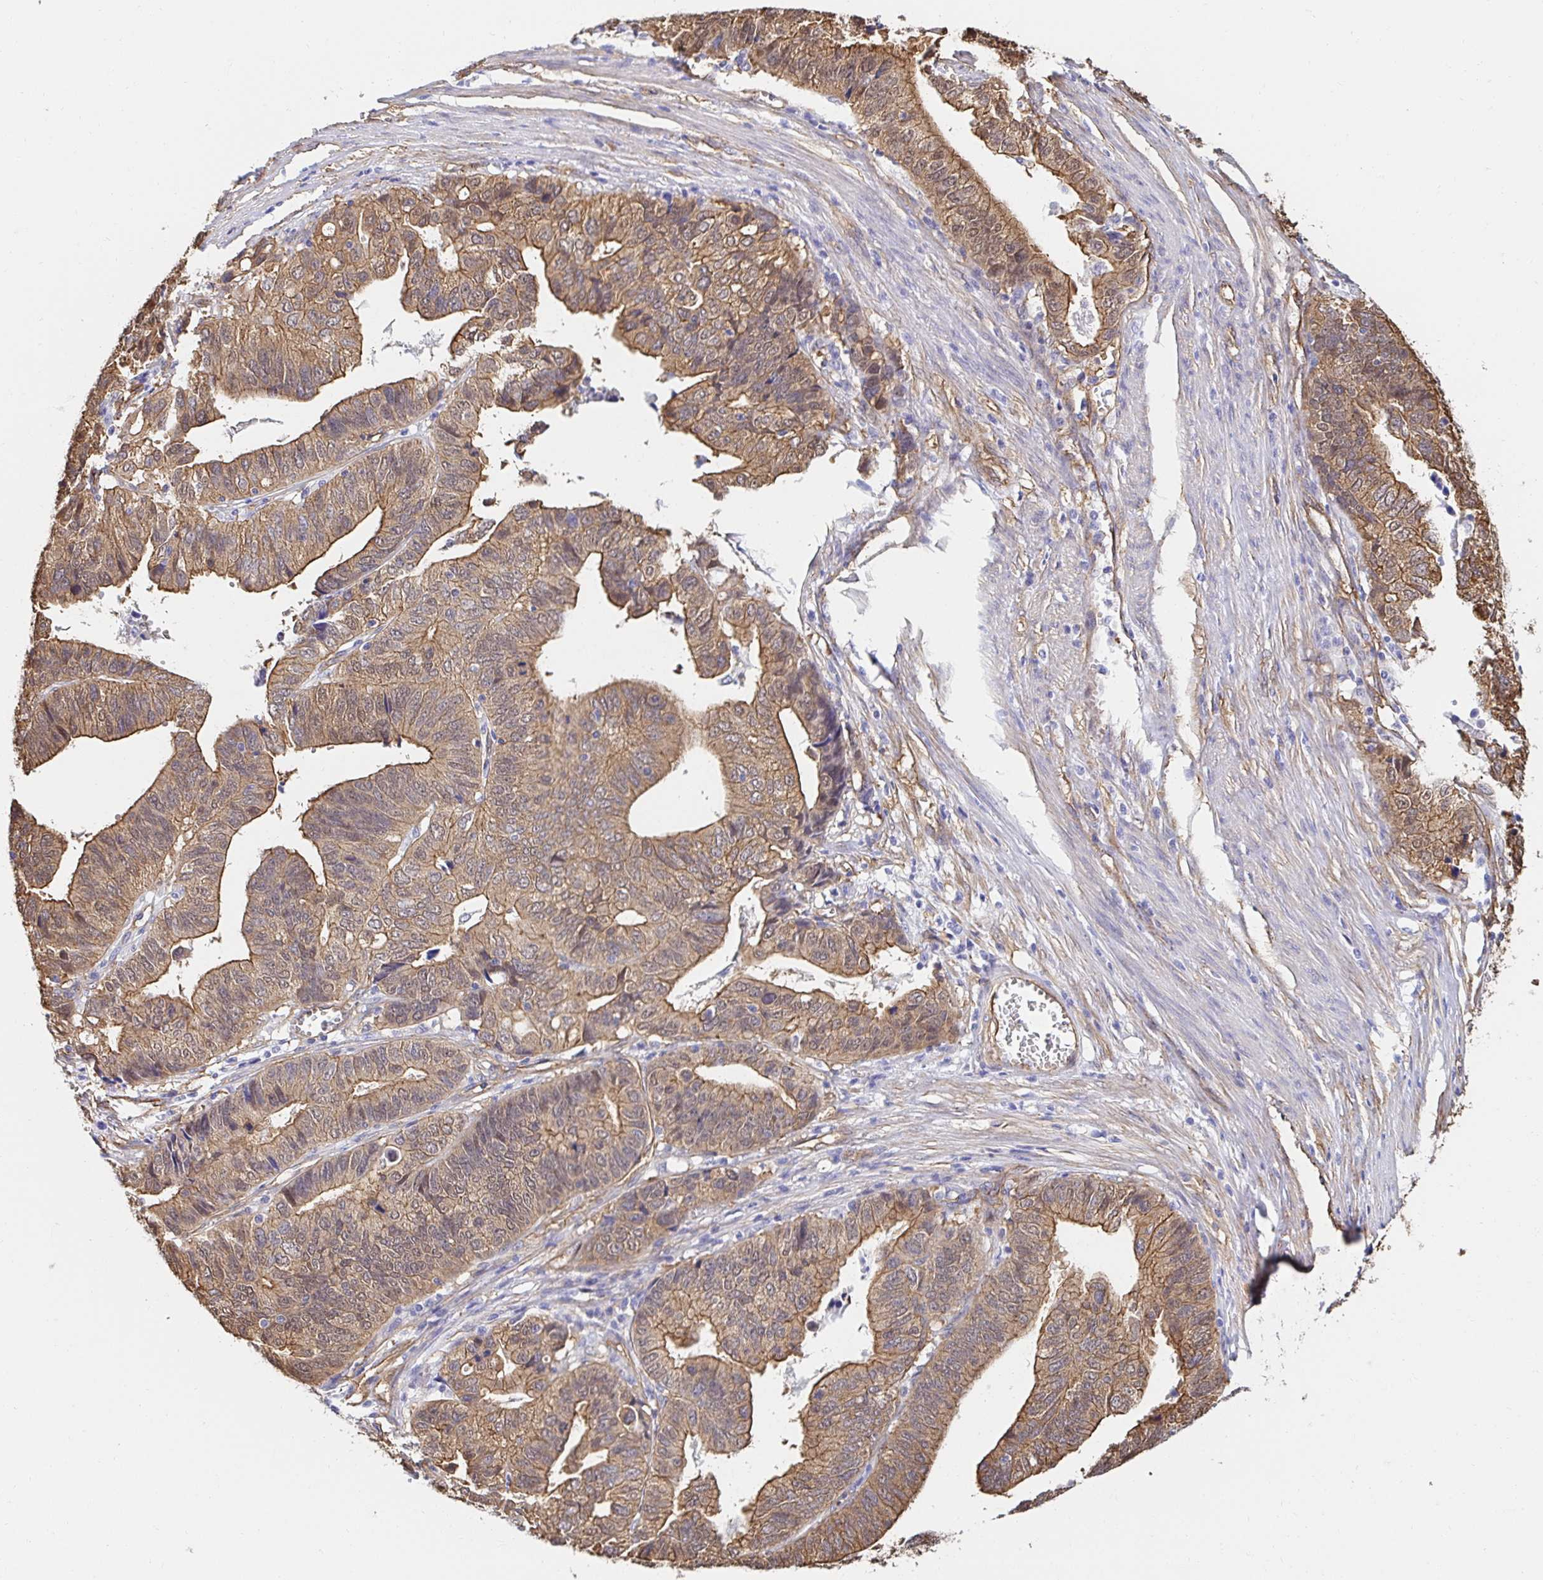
{"staining": {"intensity": "moderate", "quantity": ">75%", "location": "cytoplasmic/membranous"}, "tissue": "stomach cancer", "cell_type": "Tumor cells", "image_type": "cancer", "snomed": [{"axis": "morphology", "description": "Adenocarcinoma, NOS"}, {"axis": "topography", "description": "Stomach, upper"}], "caption": "A medium amount of moderate cytoplasmic/membranous staining is seen in about >75% of tumor cells in stomach adenocarcinoma tissue.", "gene": "CTTN", "patient": {"sex": "female", "age": 67}}